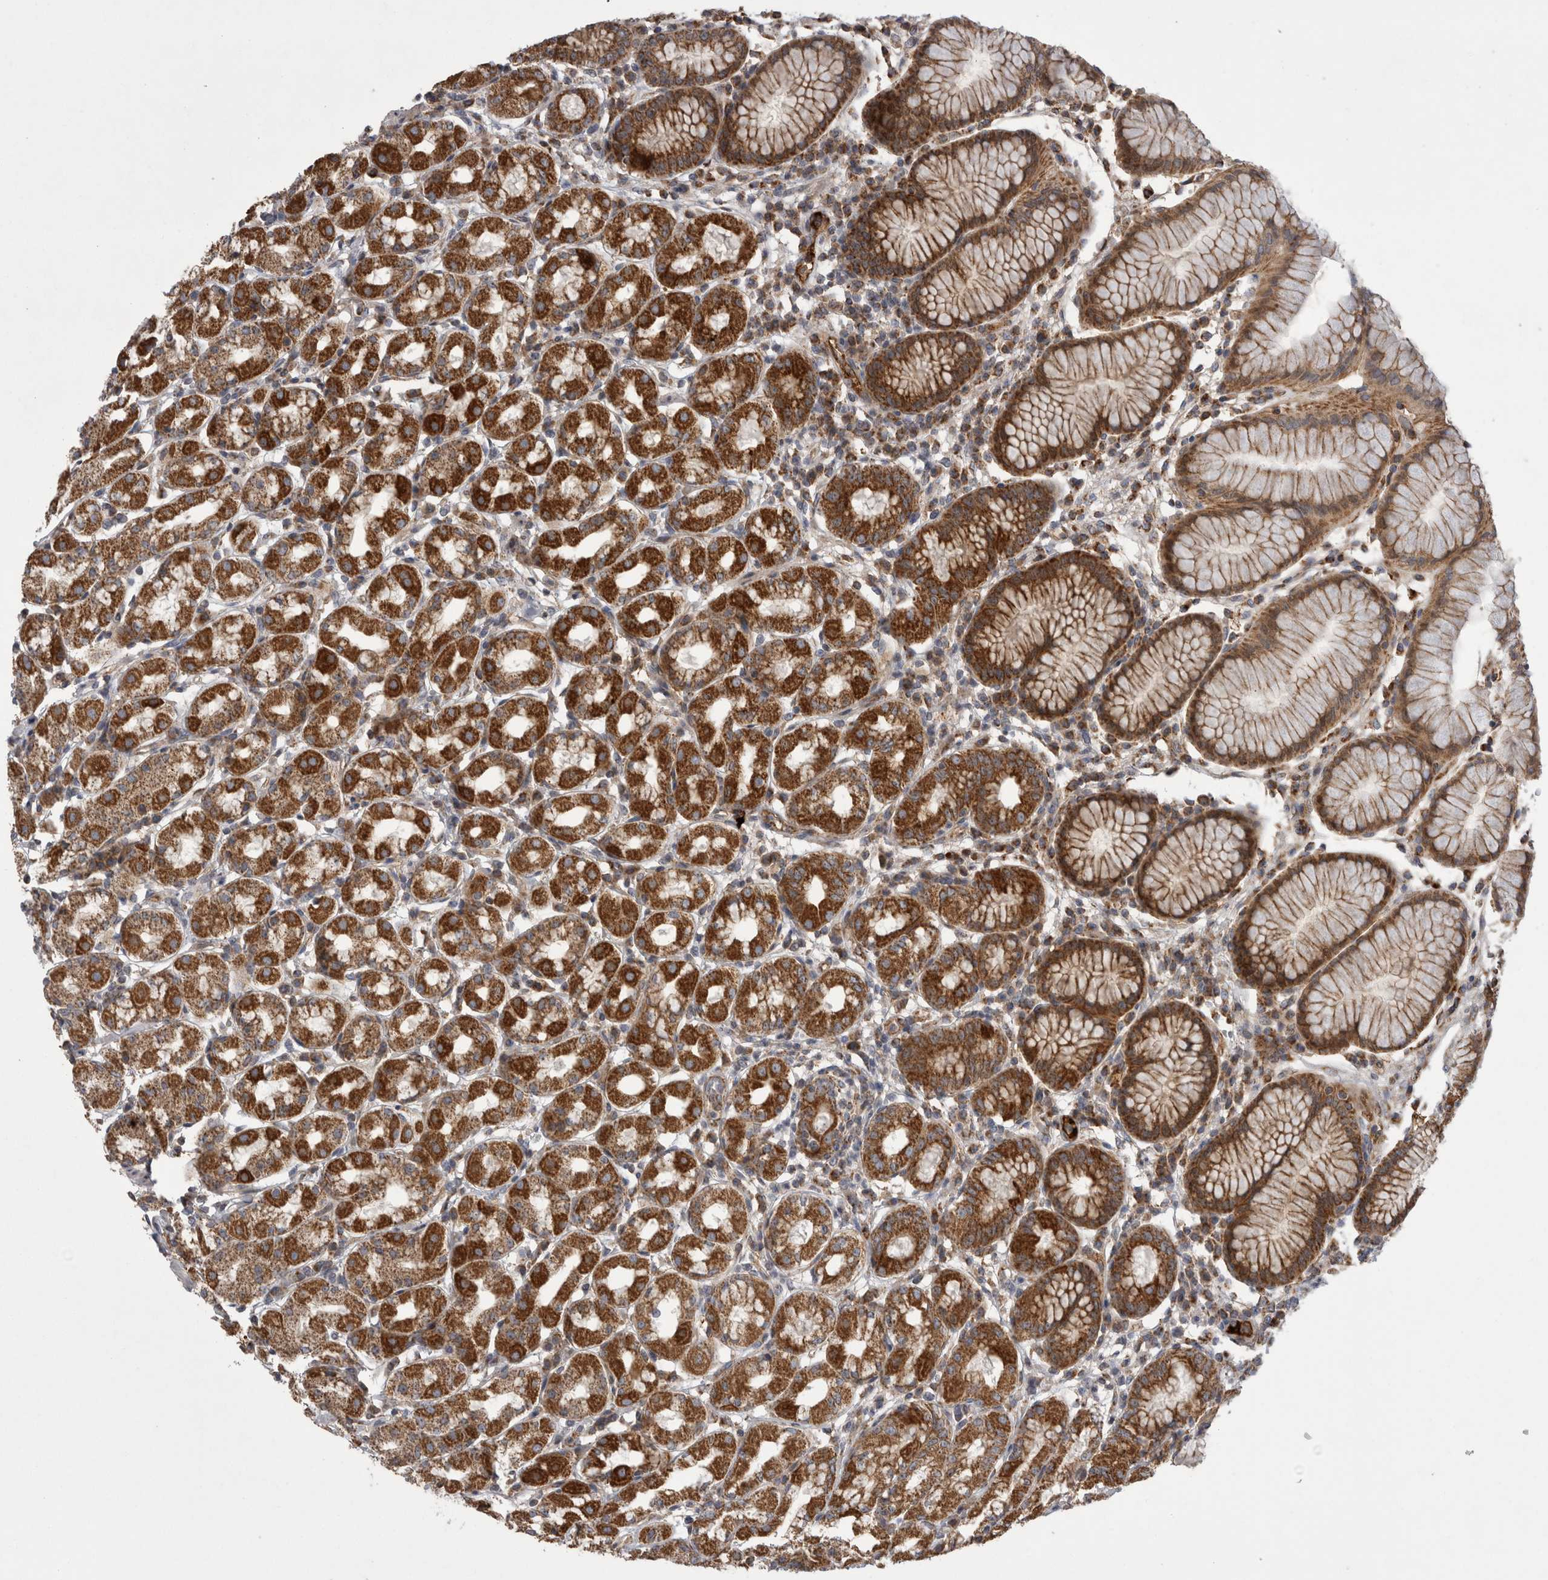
{"staining": {"intensity": "strong", "quantity": ">75%", "location": "cytoplasmic/membranous"}, "tissue": "stomach", "cell_type": "Glandular cells", "image_type": "normal", "snomed": [{"axis": "morphology", "description": "Normal tissue, NOS"}, {"axis": "topography", "description": "Stomach"}, {"axis": "topography", "description": "Stomach, lower"}], "caption": "Stomach stained with DAB (3,3'-diaminobenzidine) IHC demonstrates high levels of strong cytoplasmic/membranous staining in about >75% of glandular cells.", "gene": "DARS2", "patient": {"sex": "female", "age": 56}}